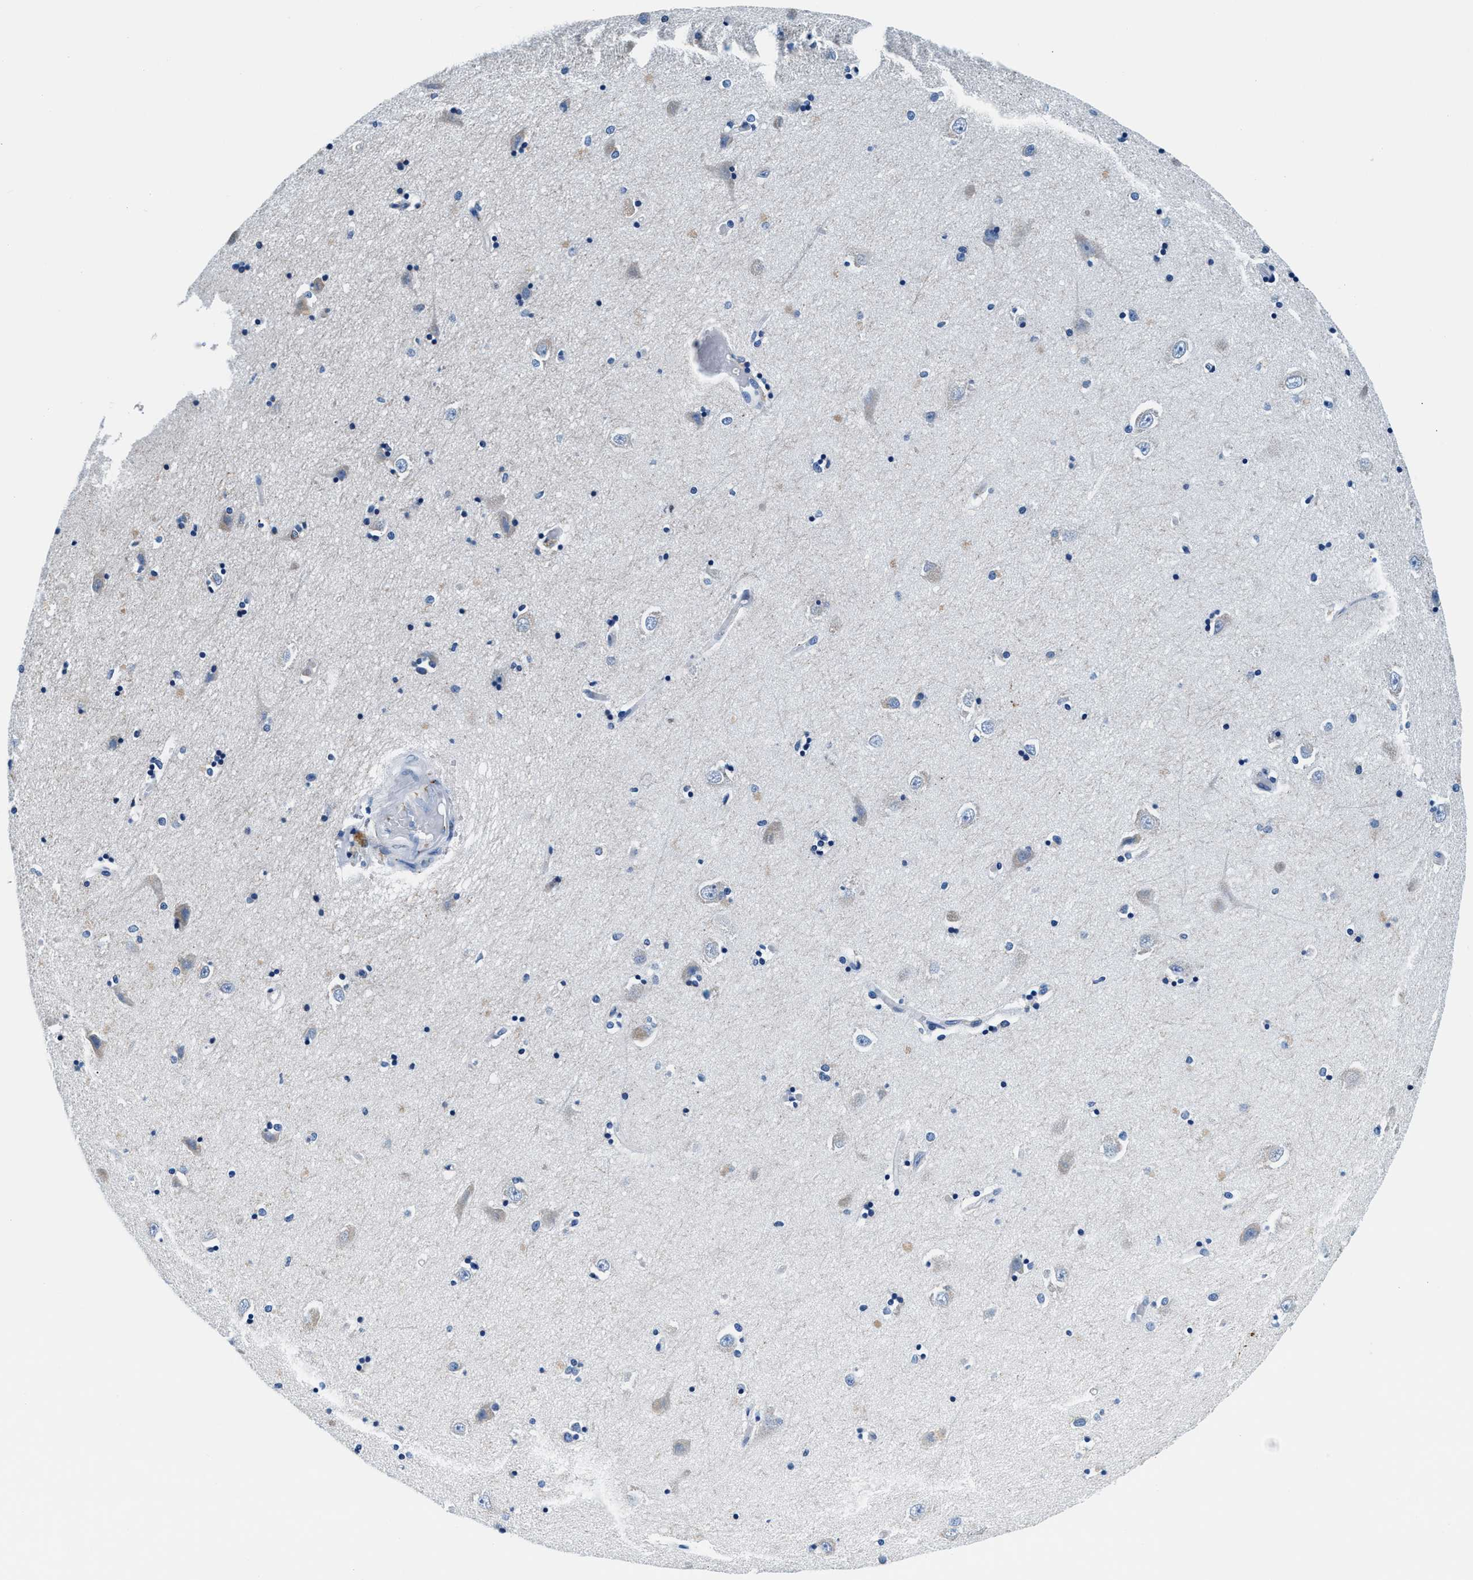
{"staining": {"intensity": "negative", "quantity": "none", "location": "none"}, "tissue": "hippocampus", "cell_type": "Glial cells", "image_type": "normal", "snomed": [{"axis": "morphology", "description": "Normal tissue, NOS"}, {"axis": "topography", "description": "Hippocampus"}], "caption": "High power microscopy histopathology image of an immunohistochemistry (IHC) image of benign hippocampus, revealing no significant staining in glial cells. (Stains: DAB immunohistochemistry with hematoxylin counter stain, Microscopy: brightfield microscopy at high magnification).", "gene": "VPS53", "patient": {"sex": "male", "age": 45}}